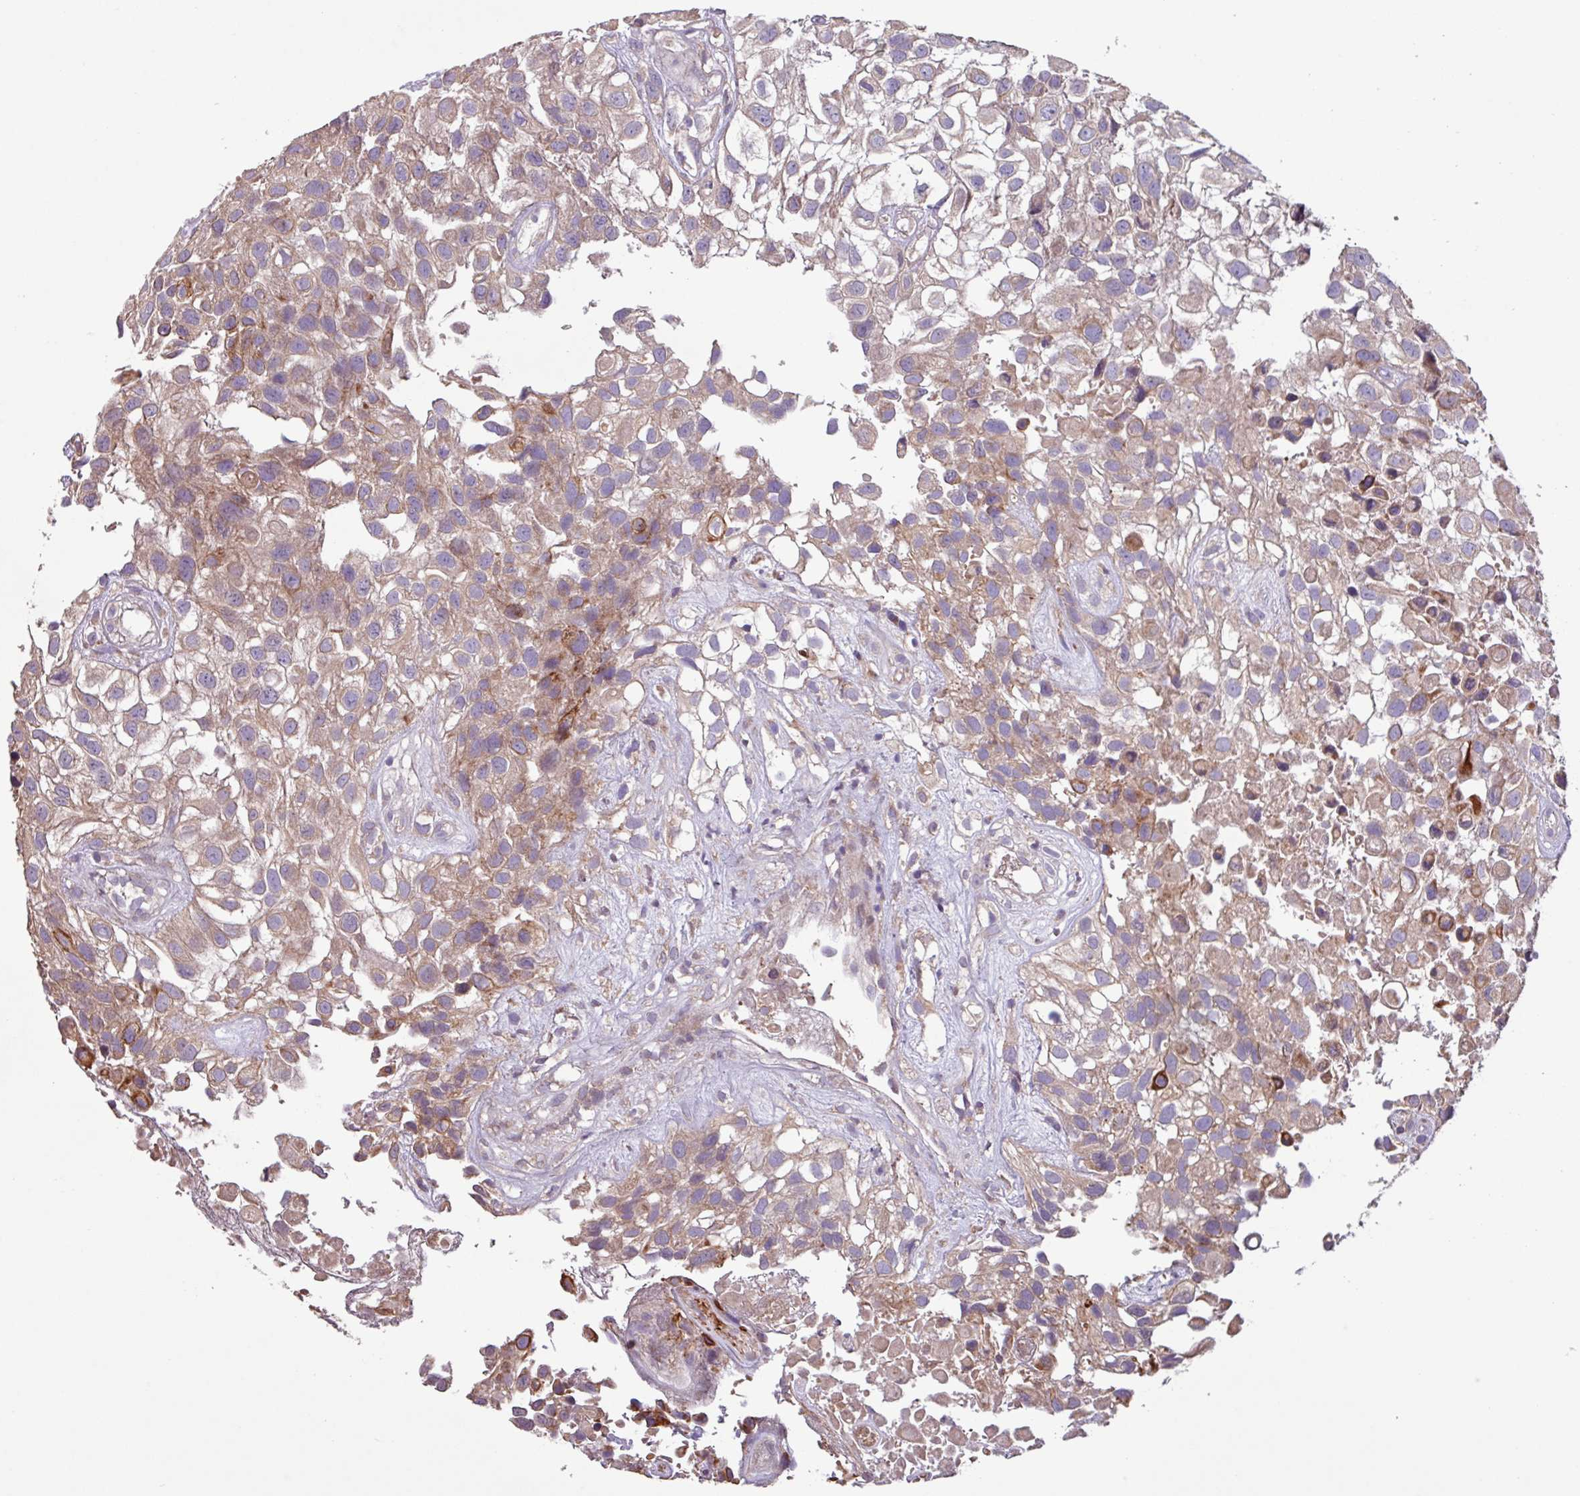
{"staining": {"intensity": "moderate", "quantity": "<25%", "location": "cytoplasmic/membranous"}, "tissue": "urothelial cancer", "cell_type": "Tumor cells", "image_type": "cancer", "snomed": [{"axis": "morphology", "description": "Urothelial carcinoma, High grade"}, {"axis": "topography", "description": "Urinary bladder"}], "caption": "IHC (DAB (3,3'-diaminobenzidine)) staining of human urothelial carcinoma (high-grade) displays moderate cytoplasmic/membranous protein staining in approximately <25% of tumor cells. (brown staining indicates protein expression, while blue staining denotes nuclei).", "gene": "PTPRQ", "patient": {"sex": "male", "age": 56}}